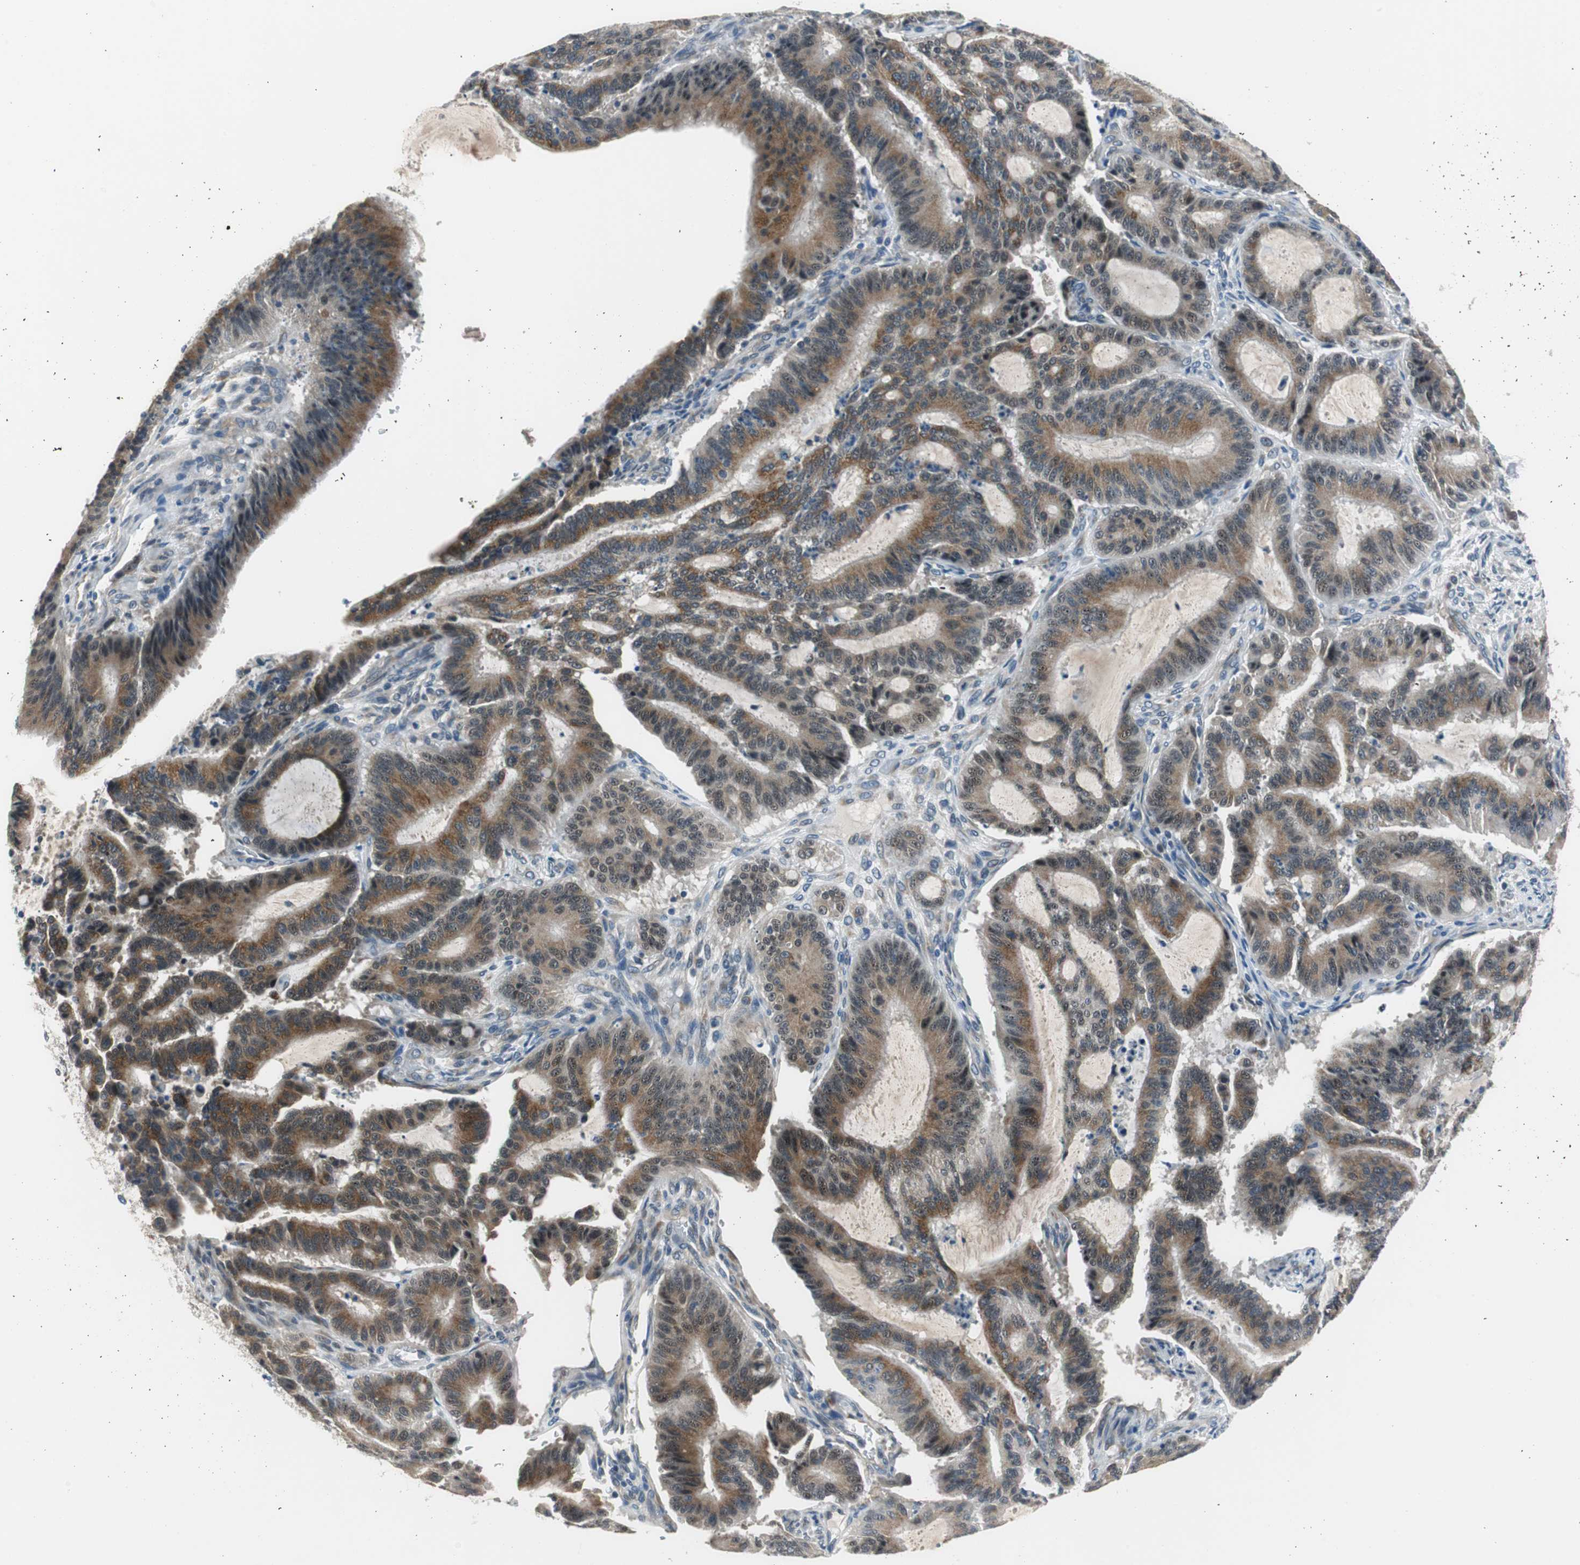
{"staining": {"intensity": "weak", "quantity": ">75%", "location": "cytoplasmic/membranous"}, "tissue": "liver cancer", "cell_type": "Tumor cells", "image_type": "cancer", "snomed": [{"axis": "morphology", "description": "Cholangiocarcinoma"}, {"axis": "topography", "description": "Liver"}], "caption": "Liver cholangiocarcinoma tissue demonstrates weak cytoplasmic/membranous expression in about >75% of tumor cells The staining is performed using DAB (3,3'-diaminobenzidine) brown chromogen to label protein expression. The nuclei are counter-stained blue using hematoxylin.", "gene": "PLAA", "patient": {"sex": "female", "age": 73}}